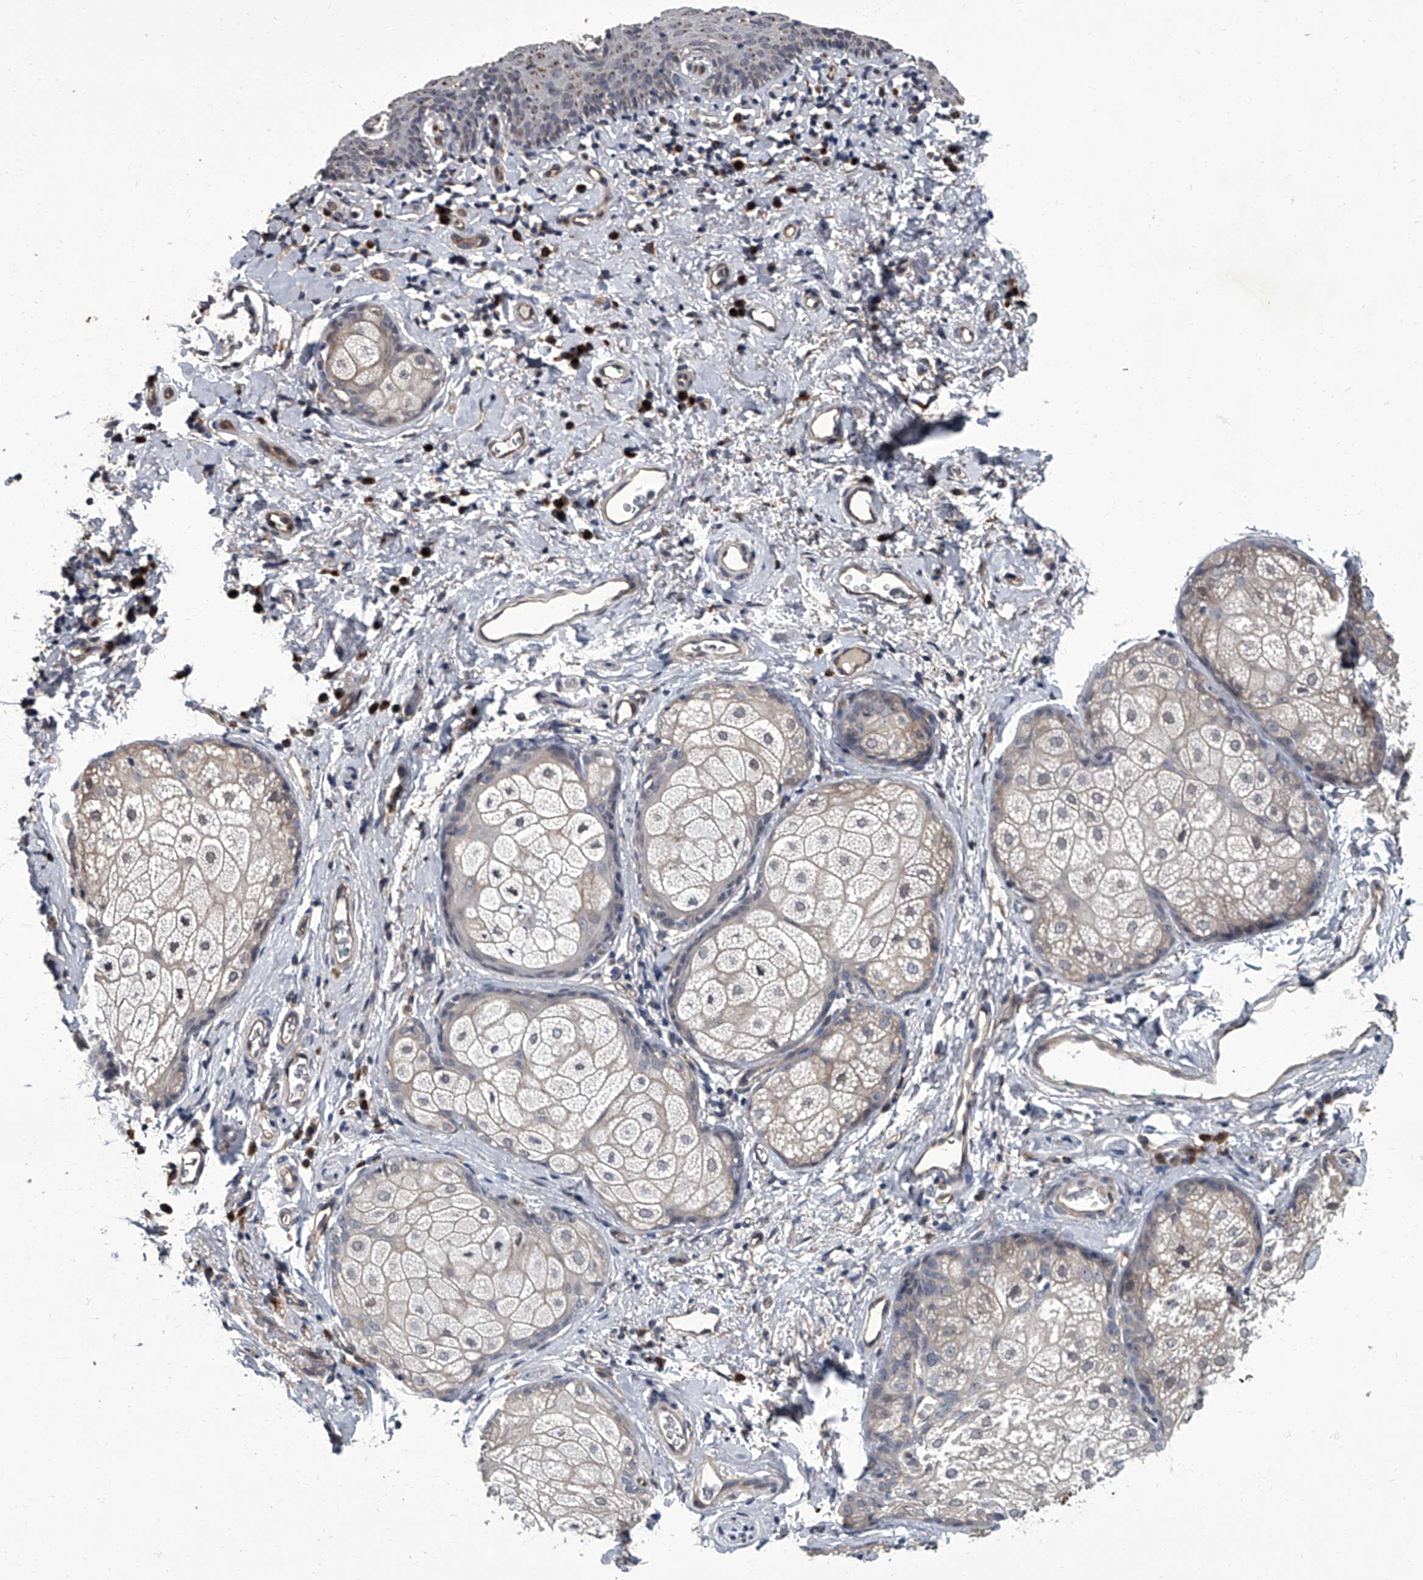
{"staining": {"intensity": "negative", "quantity": "none", "location": "none"}, "tissue": "skin", "cell_type": "Epidermal cells", "image_type": "normal", "snomed": [{"axis": "morphology", "description": "Normal tissue, NOS"}, {"axis": "topography", "description": "Vulva"}], "caption": "Immunohistochemical staining of unremarkable skin exhibits no significant positivity in epidermal cells.", "gene": "SIRT4", "patient": {"sex": "female", "age": 66}}